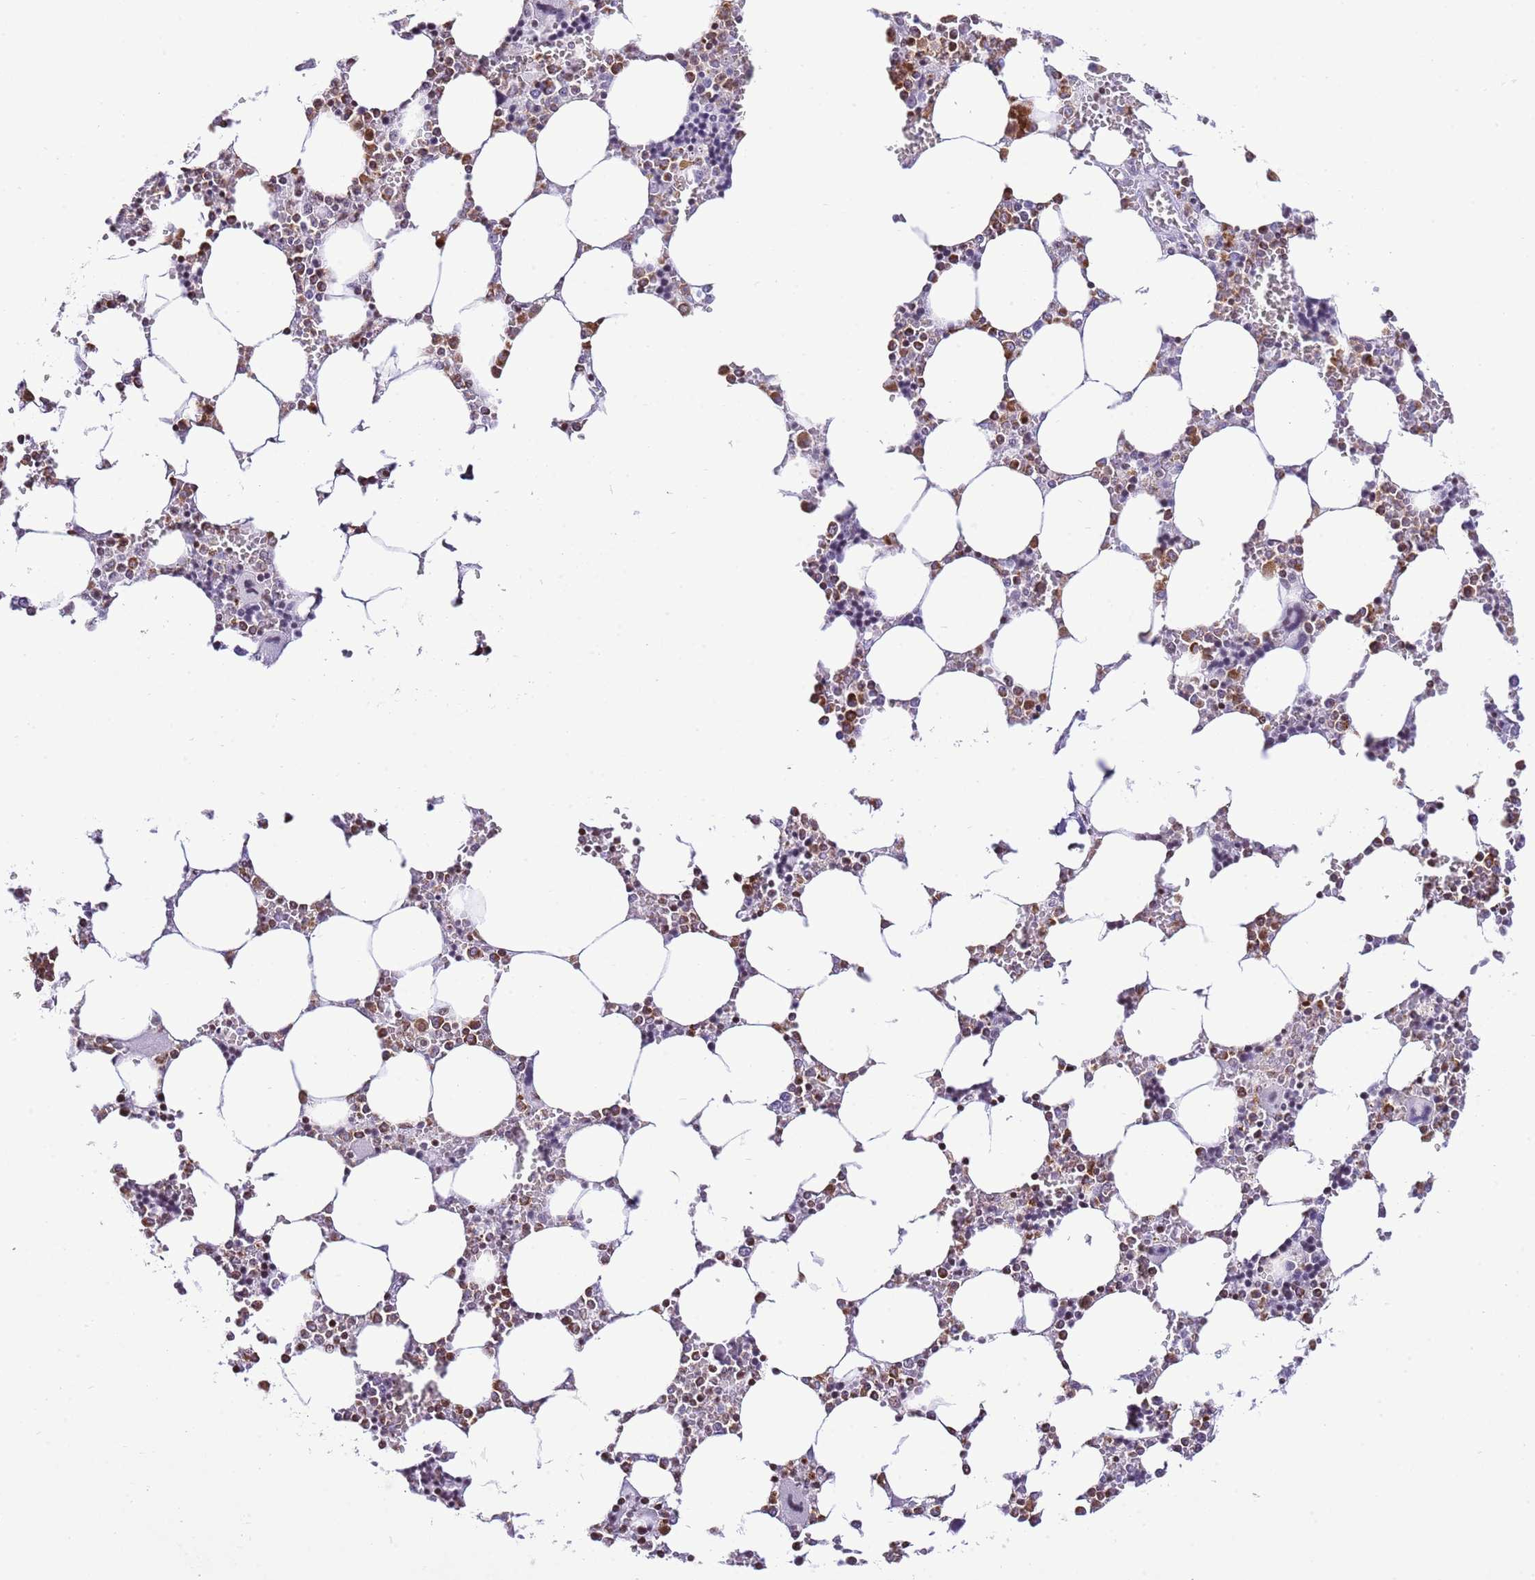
{"staining": {"intensity": "strong", "quantity": "25%-75%", "location": "cytoplasmic/membranous"}, "tissue": "bone marrow", "cell_type": "Hematopoietic cells", "image_type": "normal", "snomed": [{"axis": "morphology", "description": "Normal tissue, NOS"}, {"axis": "topography", "description": "Bone marrow"}], "caption": "An IHC image of benign tissue is shown. Protein staining in brown highlights strong cytoplasmic/membranous positivity in bone marrow within hematopoietic cells. (DAB (3,3'-diaminobenzidine) IHC with brightfield microscopy, high magnification).", "gene": "PRR15", "patient": {"sex": "male", "age": 64}}